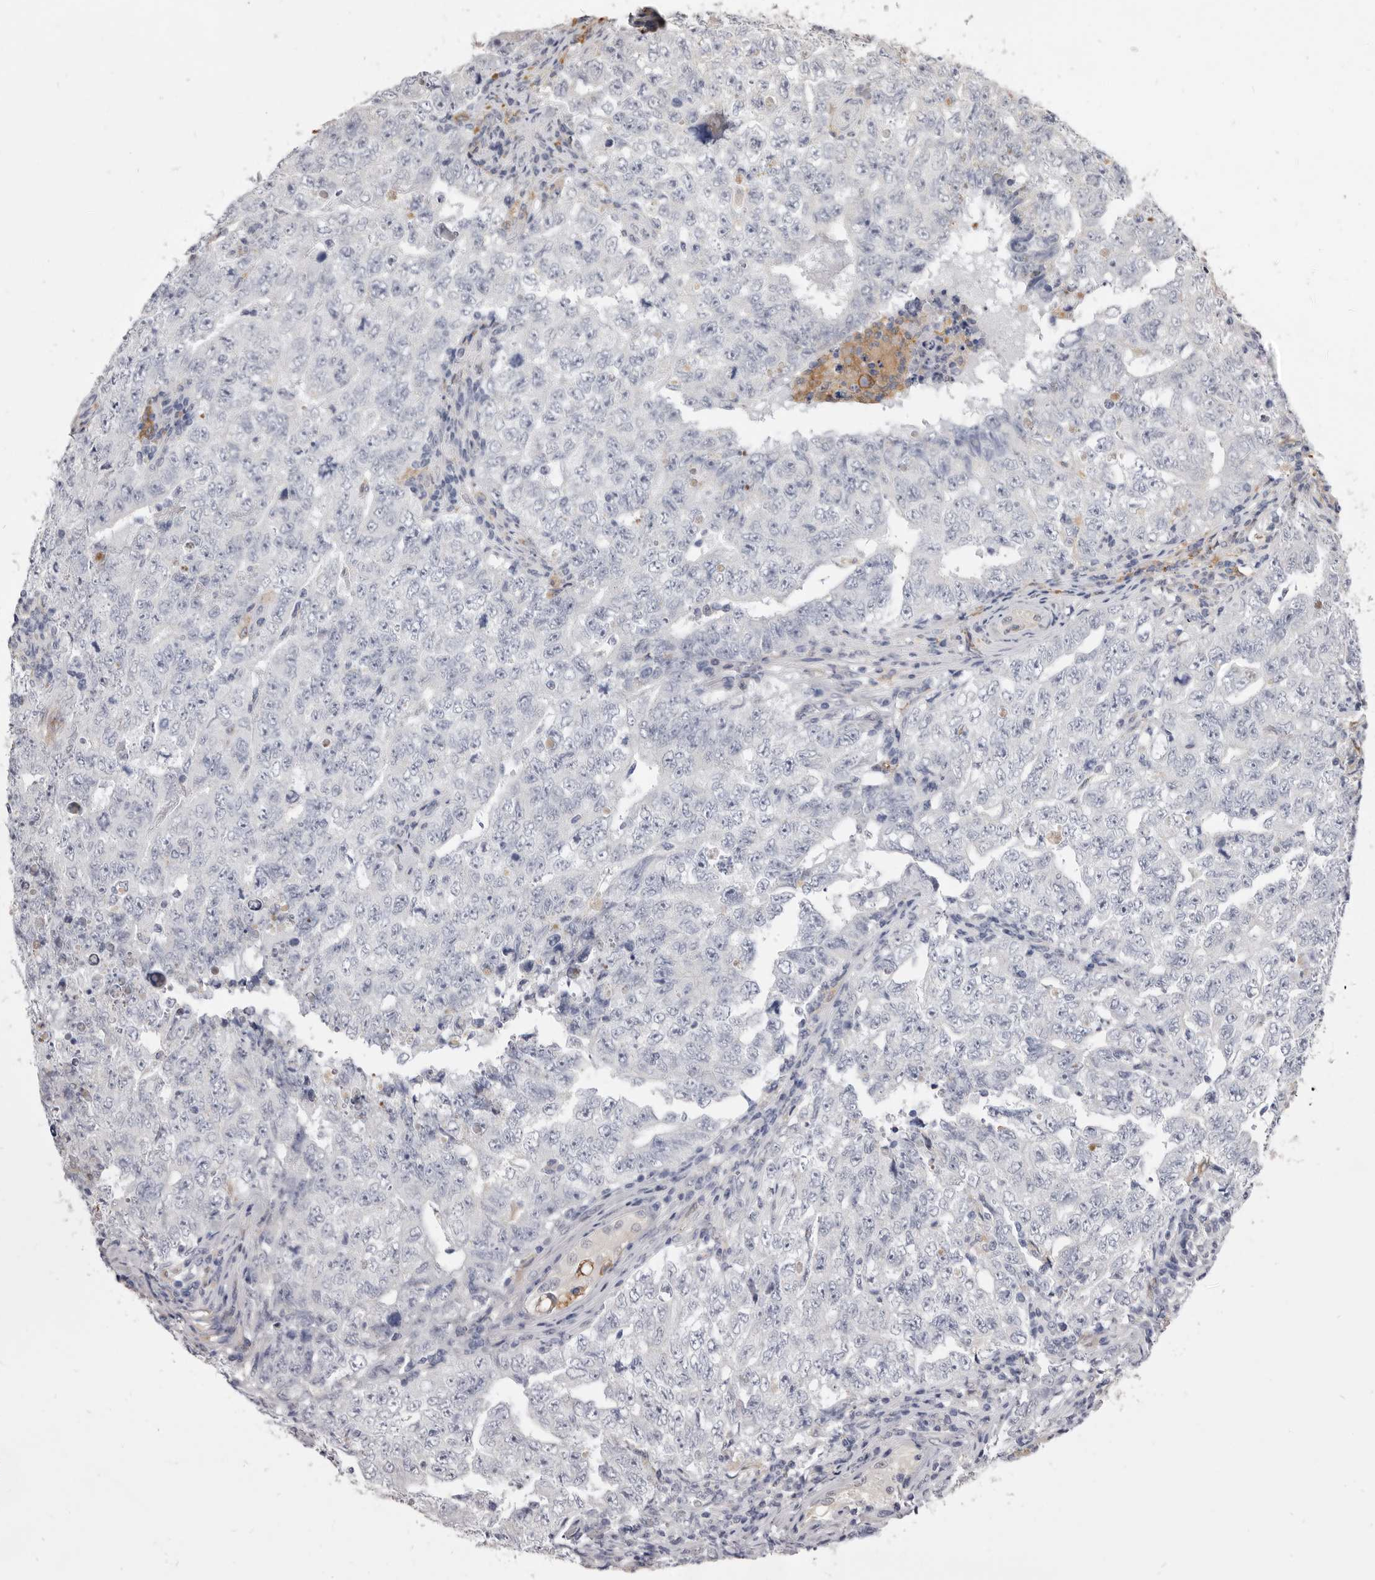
{"staining": {"intensity": "negative", "quantity": "none", "location": "none"}, "tissue": "testis cancer", "cell_type": "Tumor cells", "image_type": "cancer", "snomed": [{"axis": "morphology", "description": "Carcinoma, Embryonal, NOS"}, {"axis": "topography", "description": "Testis"}], "caption": "A high-resolution photomicrograph shows immunohistochemistry staining of testis cancer (embryonal carcinoma), which displays no significant positivity in tumor cells.", "gene": "VPS45", "patient": {"sex": "male", "age": 26}}